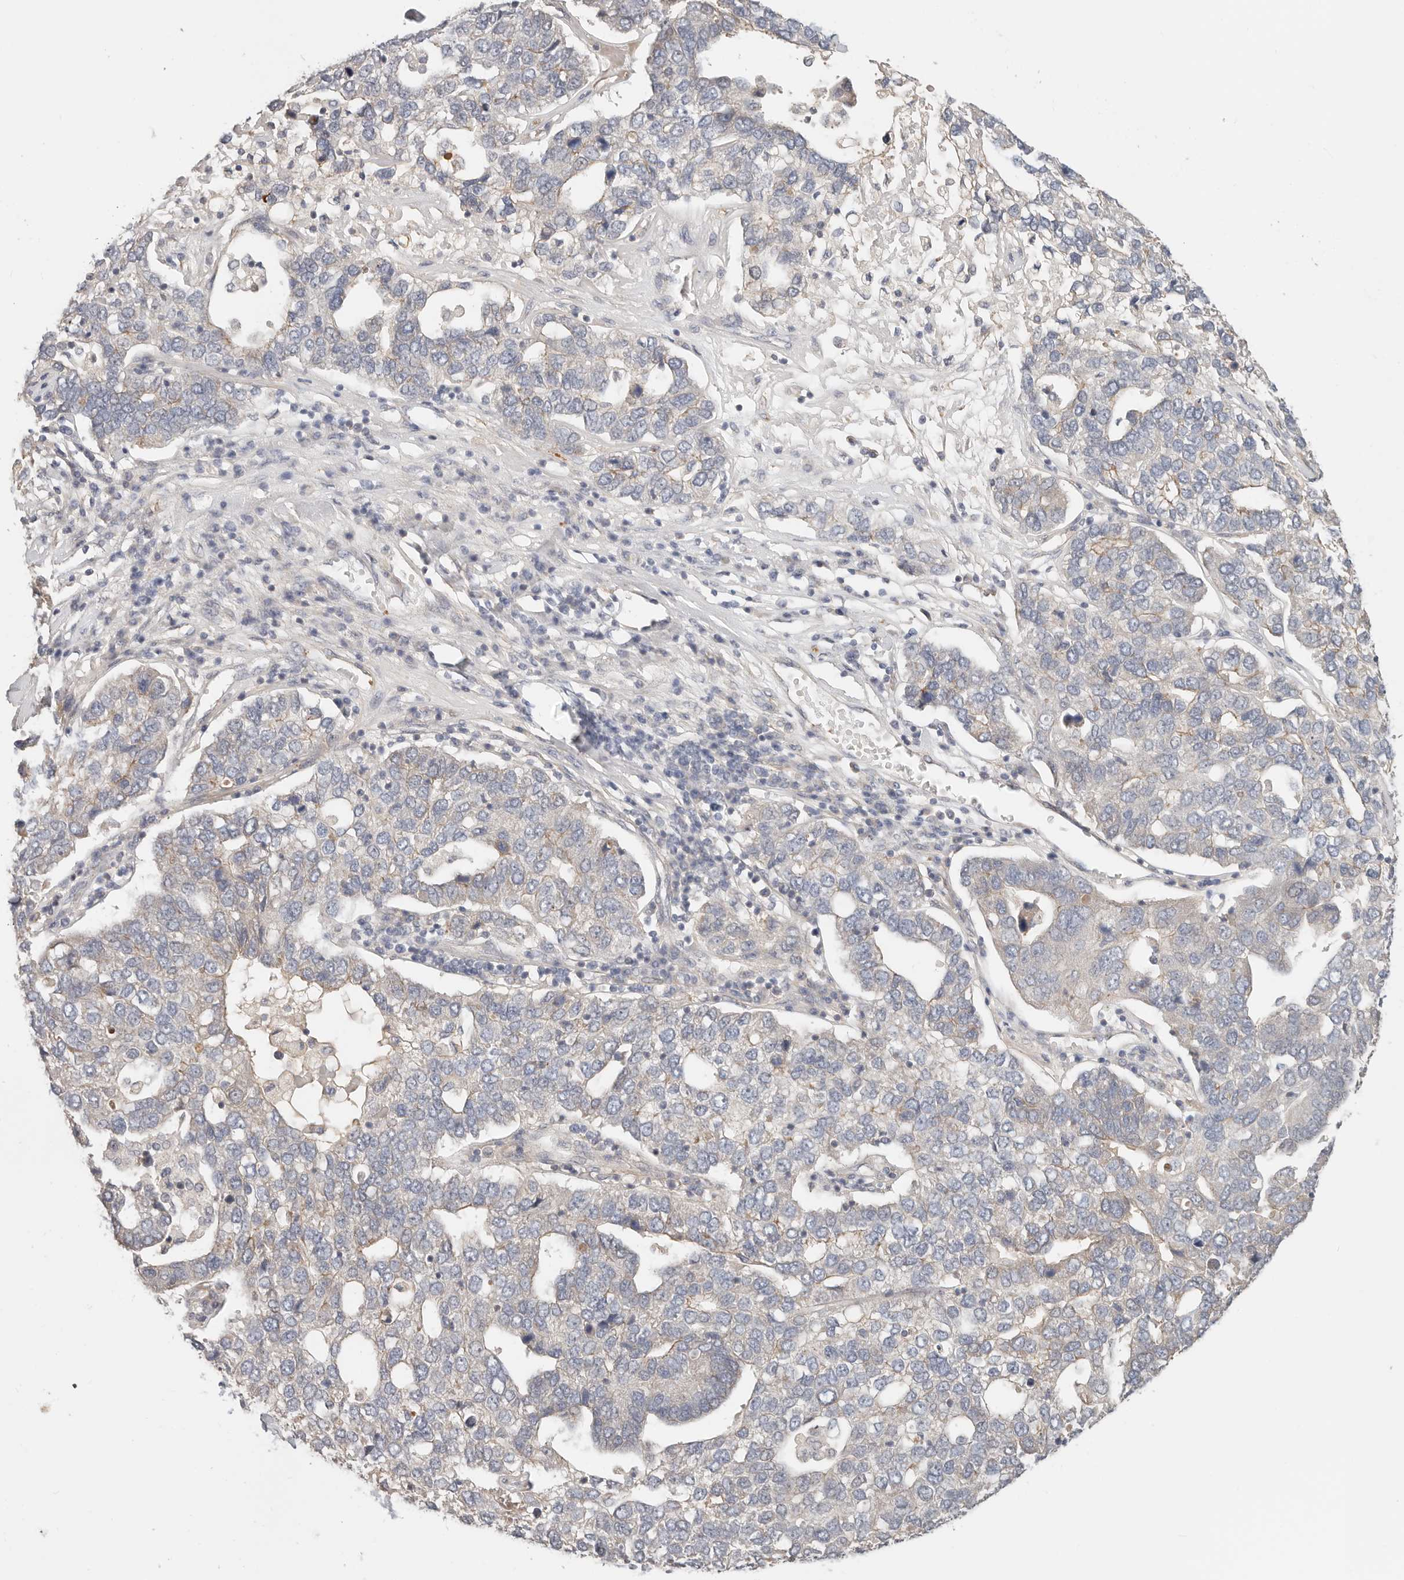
{"staining": {"intensity": "weak", "quantity": "<25%", "location": "cytoplasmic/membranous"}, "tissue": "pancreatic cancer", "cell_type": "Tumor cells", "image_type": "cancer", "snomed": [{"axis": "morphology", "description": "Adenocarcinoma, NOS"}, {"axis": "topography", "description": "Pancreas"}], "caption": "Pancreatic adenocarcinoma stained for a protein using immunohistochemistry (IHC) displays no expression tumor cells.", "gene": "ZRANB1", "patient": {"sex": "female", "age": 61}}